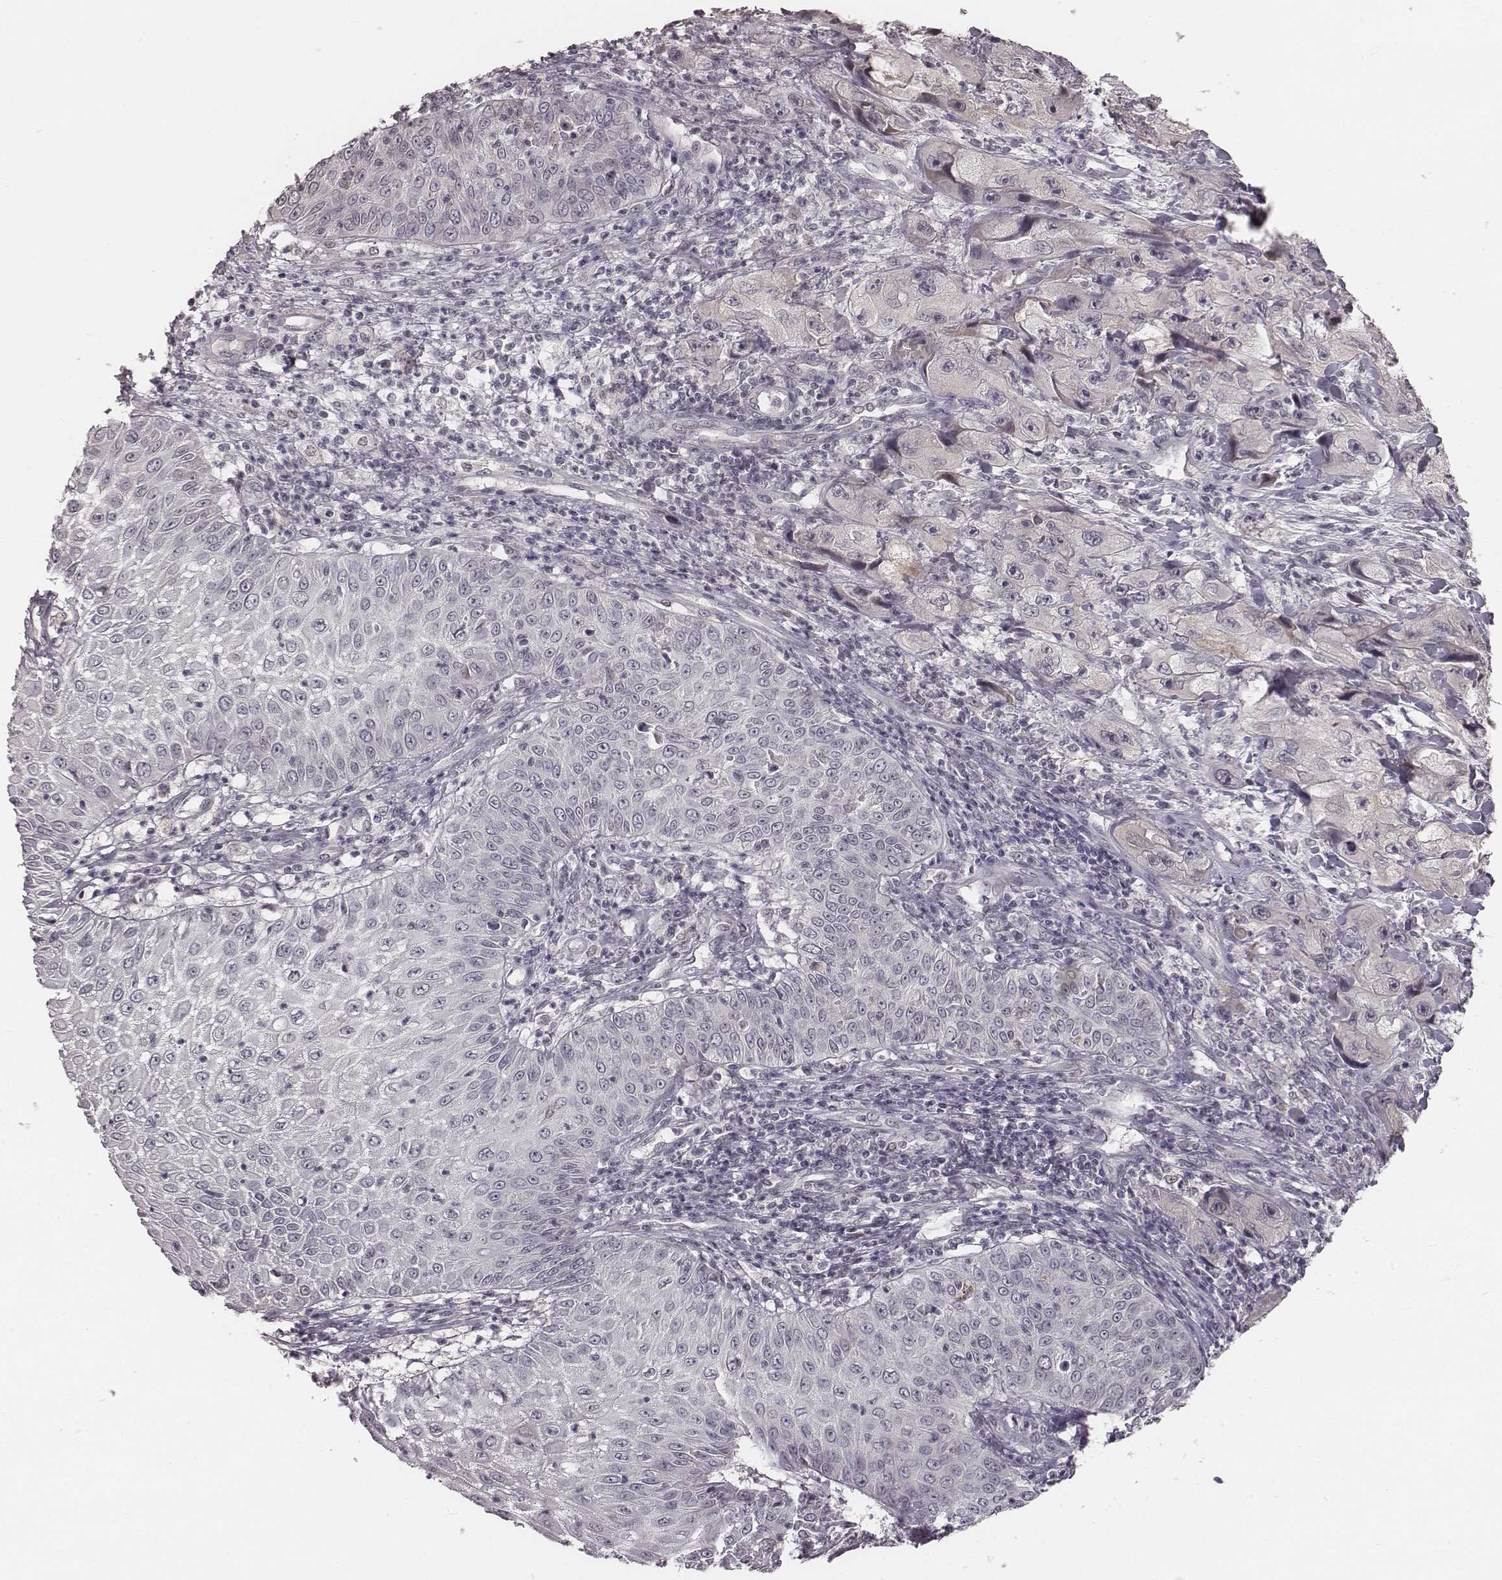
{"staining": {"intensity": "negative", "quantity": "none", "location": "none"}, "tissue": "skin cancer", "cell_type": "Tumor cells", "image_type": "cancer", "snomed": [{"axis": "morphology", "description": "Squamous cell carcinoma, NOS"}, {"axis": "topography", "description": "Skin"}, {"axis": "topography", "description": "Subcutis"}], "caption": "The micrograph reveals no staining of tumor cells in skin squamous cell carcinoma.", "gene": "IQCG", "patient": {"sex": "male", "age": 73}}